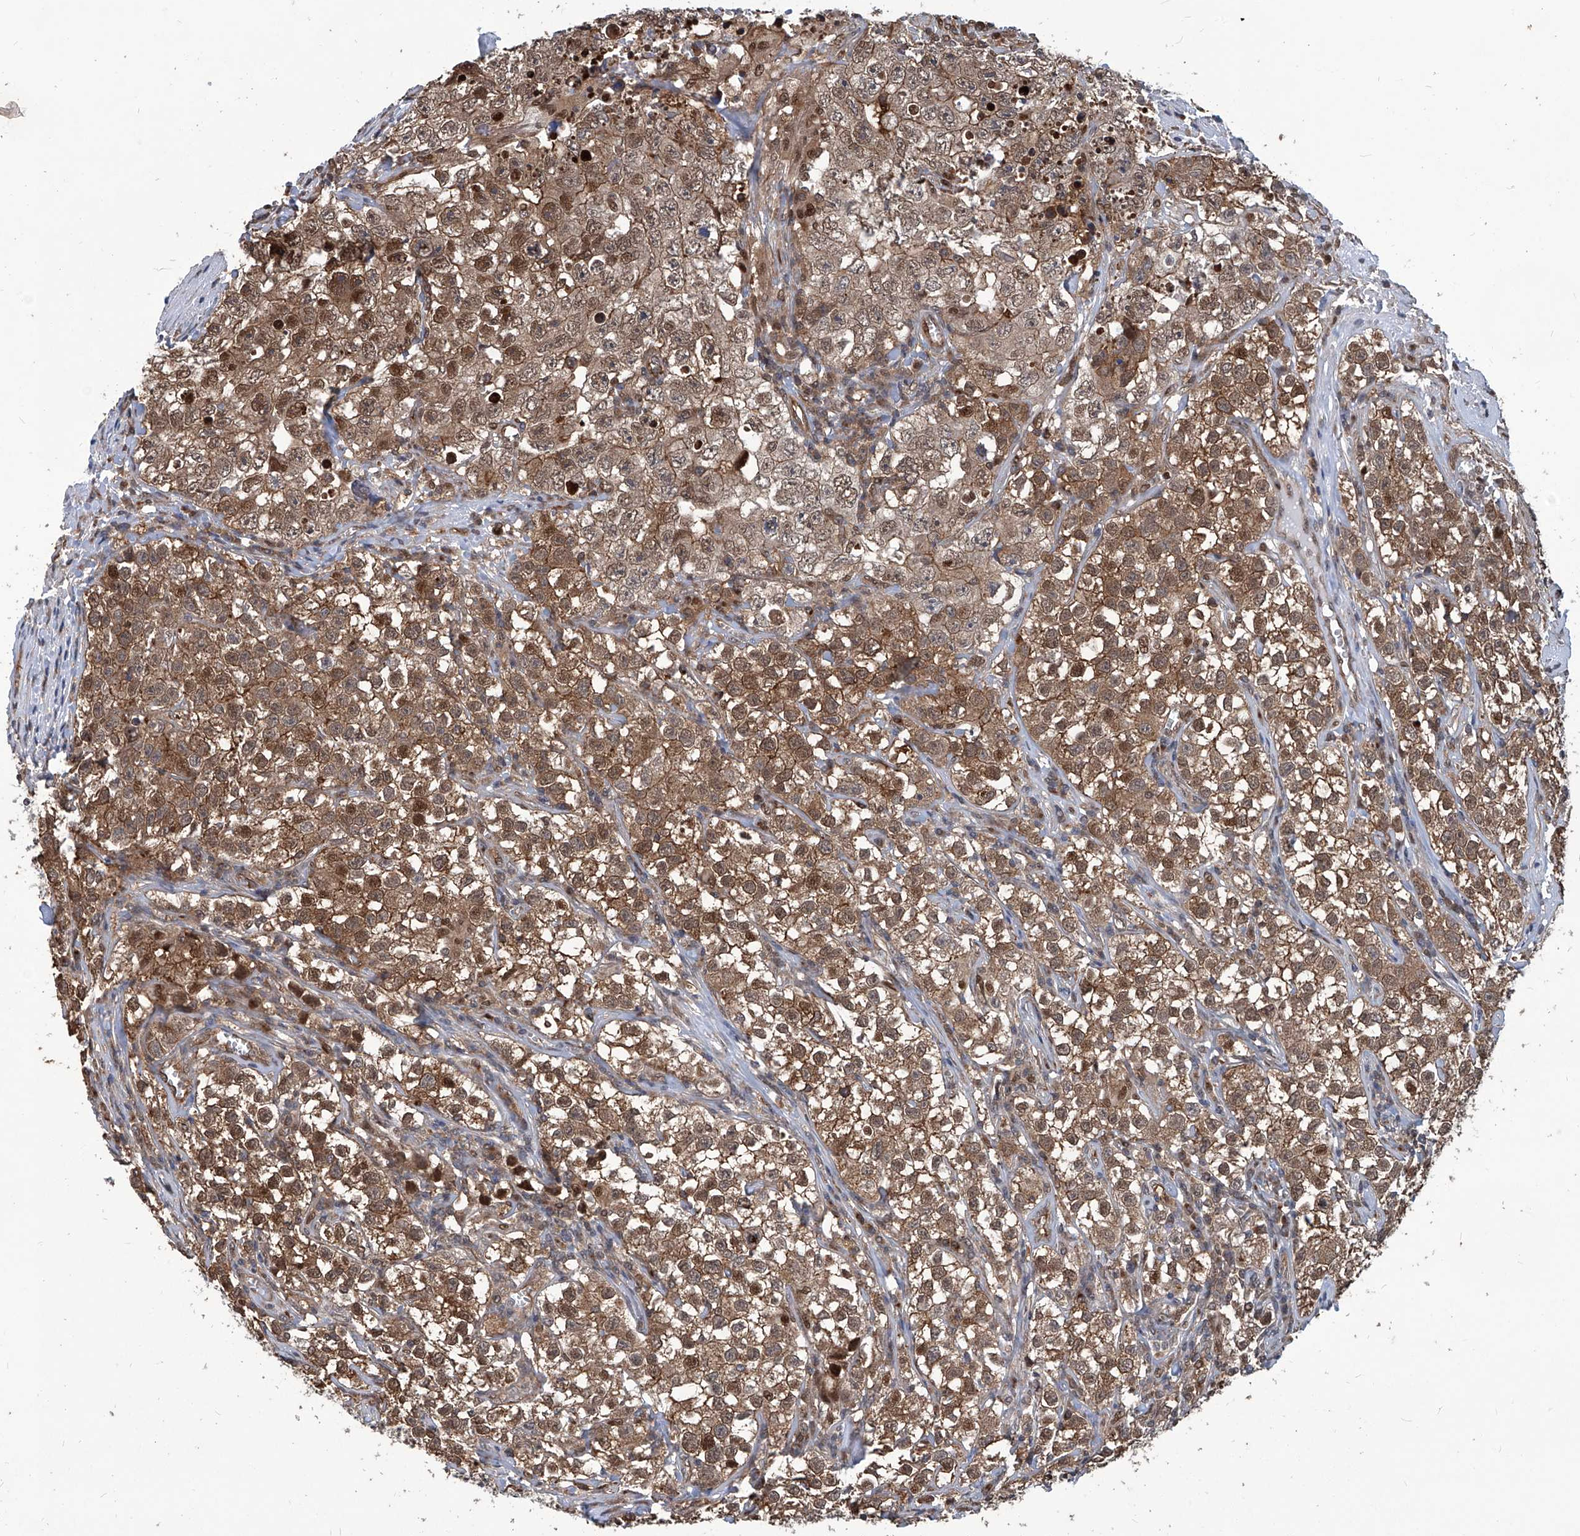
{"staining": {"intensity": "moderate", "quantity": ">75%", "location": "cytoplasmic/membranous,nuclear"}, "tissue": "testis cancer", "cell_type": "Tumor cells", "image_type": "cancer", "snomed": [{"axis": "morphology", "description": "Seminoma, NOS"}, {"axis": "morphology", "description": "Carcinoma, Embryonal, NOS"}, {"axis": "topography", "description": "Testis"}], "caption": "A micrograph of embryonal carcinoma (testis) stained for a protein displays moderate cytoplasmic/membranous and nuclear brown staining in tumor cells.", "gene": "PSMB1", "patient": {"sex": "male", "age": 43}}